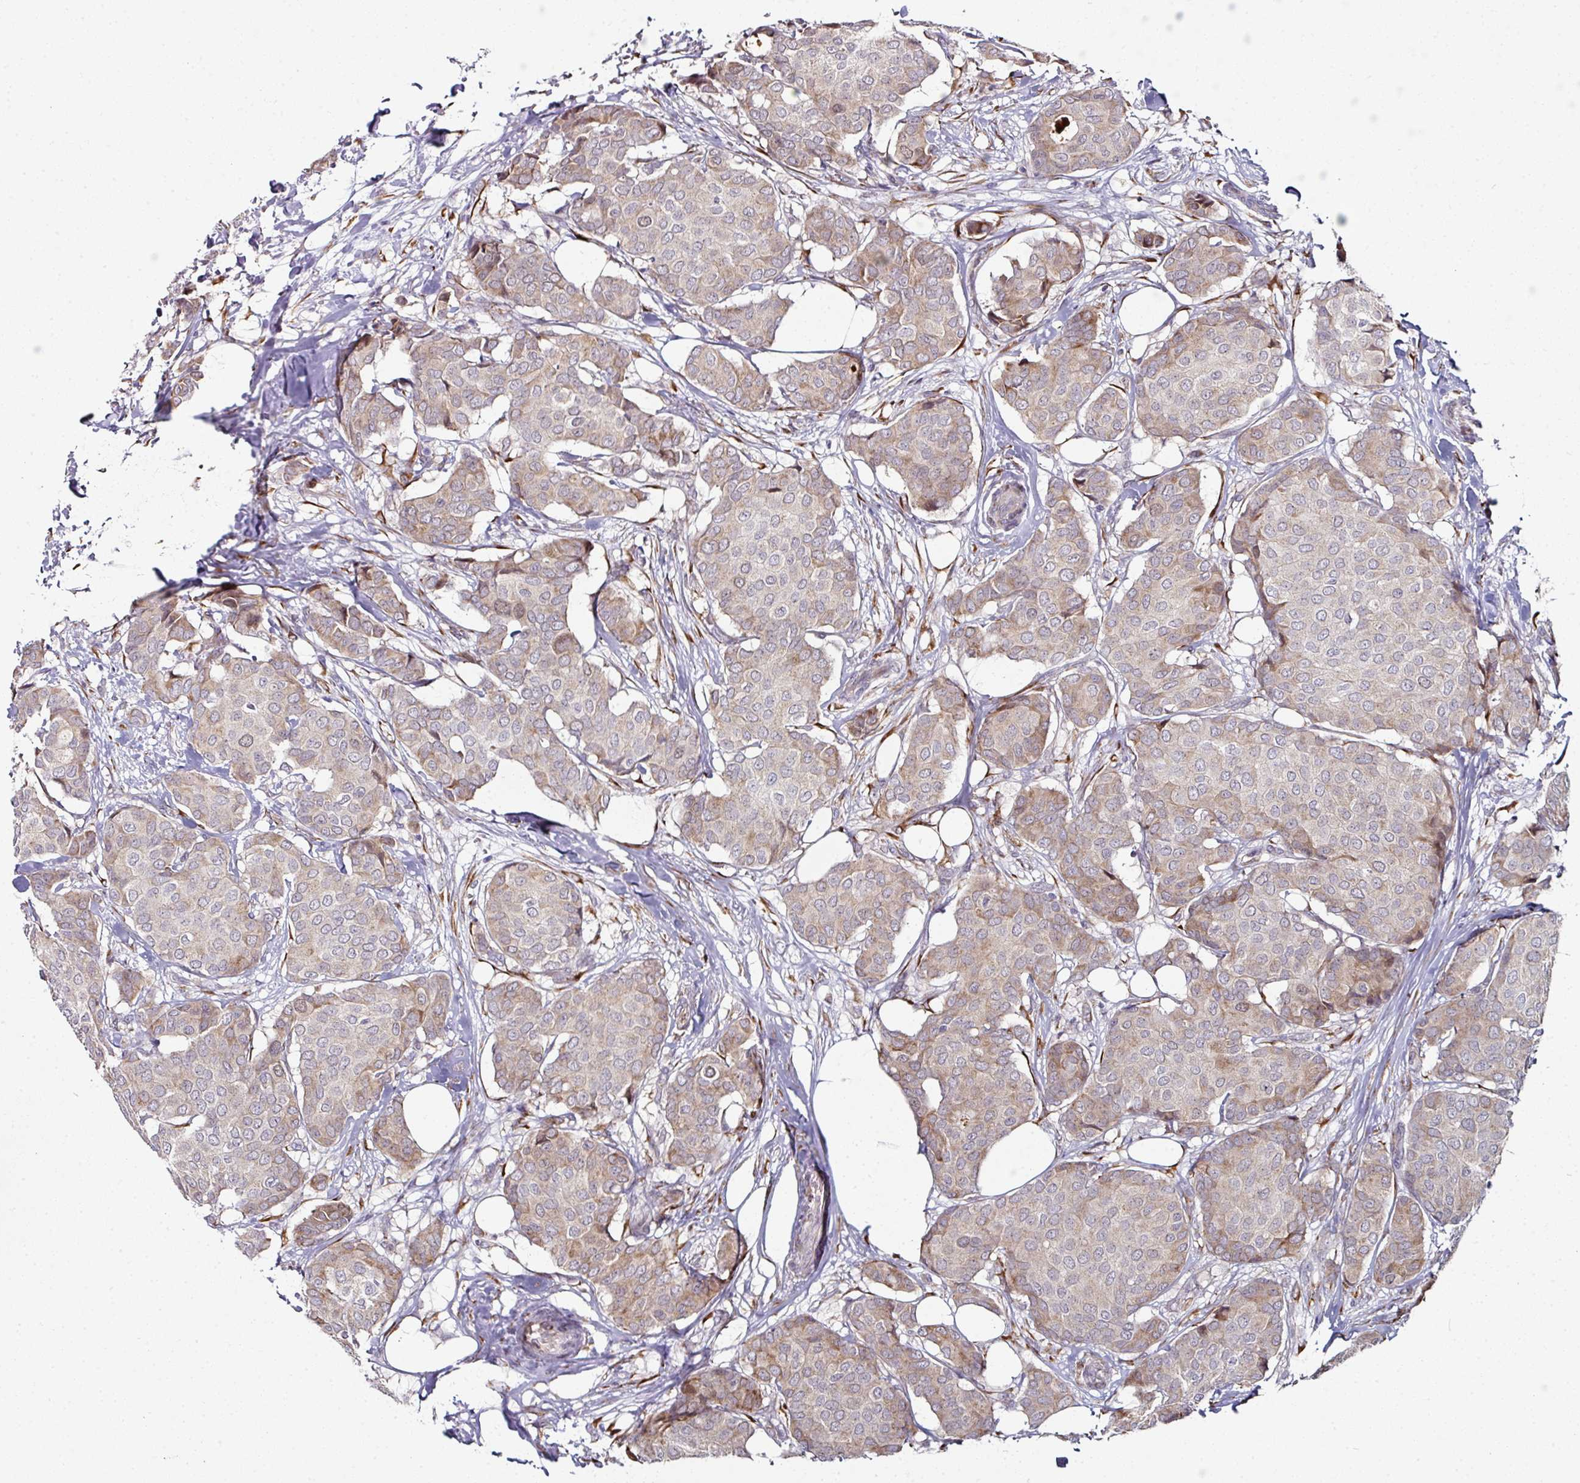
{"staining": {"intensity": "weak", "quantity": "25%-75%", "location": "cytoplasmic/membranous"}, "tissue": "breast cancer", "cell_type": "Tumor cells", "image_type": "cancer", "snomed": [{"axis": "morphology", "description": "Duct carcinoma"}, {"axis": "topography", "description": "Breast"}], "caption": "Breast invasive ductal carcinoma tissue shows weak cytoplasmic/membranous expression in approximately 25%-75% of tumor cells, visualized by immunohistochemistry. The staining was performed using DAB (3,3'-diaminobenzidine) to visualize the protein expression in brown, while the nuclei were stained in blue with hematoxylin (Magnification: 20x).", "gene": "APOLD1", "patient": {"sex": "female", "age": 75}}